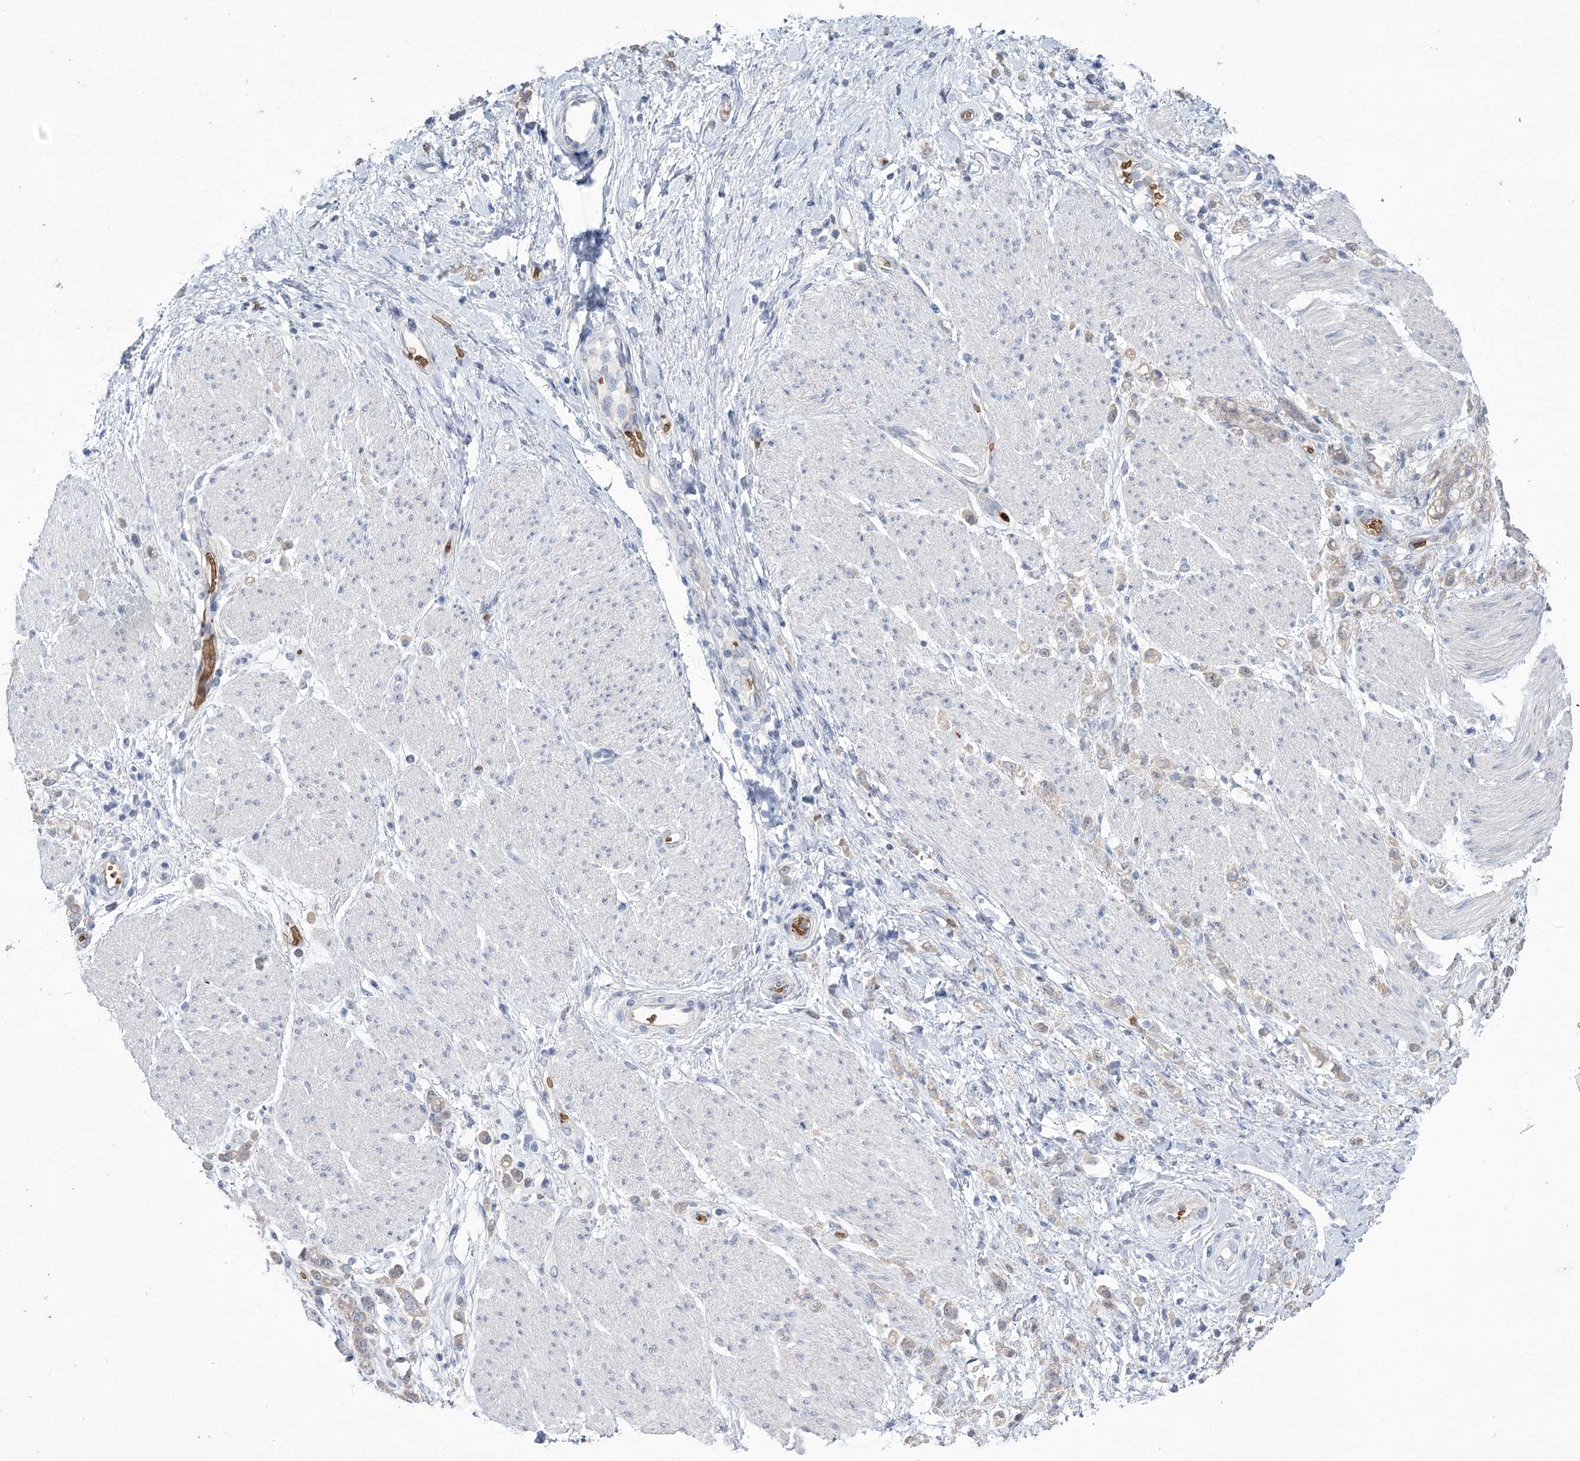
{"staining": {"intensity": "negative", "quantity": "none", "location": "none"}, "tissue": "stomach cancer", "cell_type": "Tumor cells", "image_type": "cancer", "snomed": [{"axis": "morphology", "description": "Adenocarcinoma, NOS"}, {"axis": "topography", "description": "Stomach"}], "caption": "Tumor cells are negative for protein expression in human stomach adenocarcinoma. Nuclei are stained in blue.", "gene": "HBA1", "patient": {"sex": "female", "age": 60}}